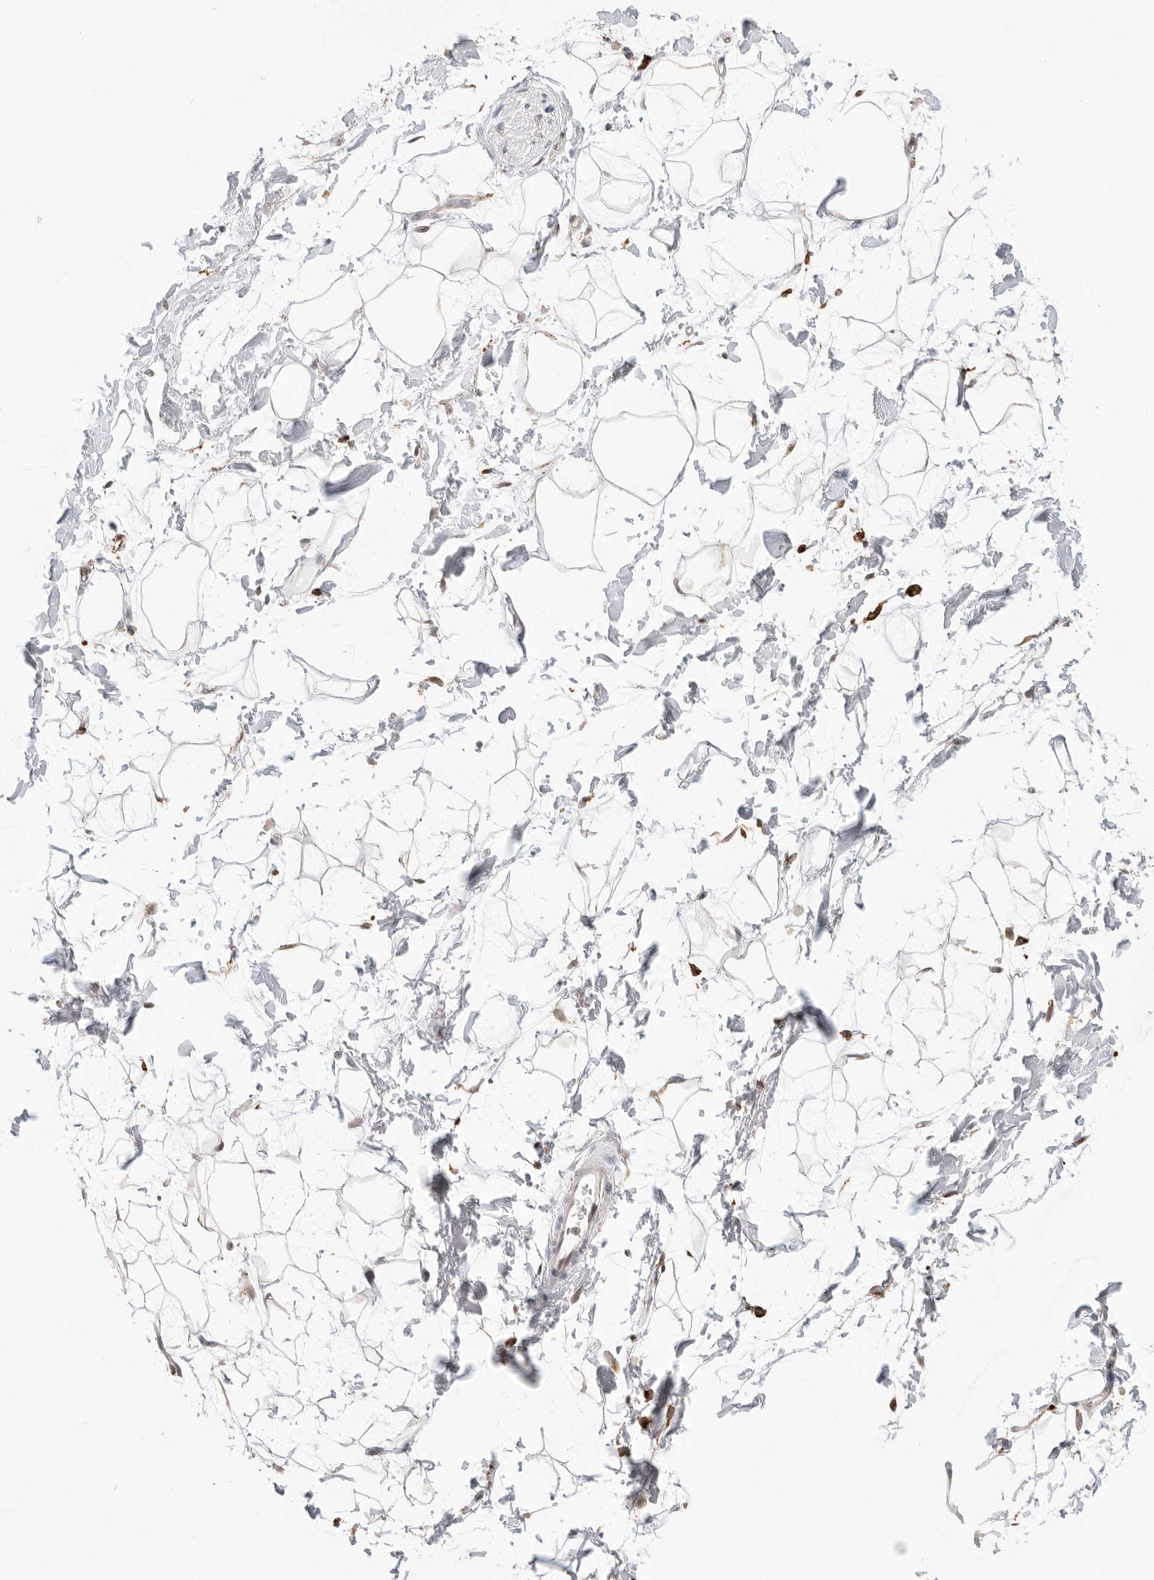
{"staining": {"intensity": "negative", "quantity": "none", "location": "none"}, "tissue": "adipose tissue", "cell_type": "Adipocytes", "image_type": "normal", "snomed": [{"axis": "morphology", "description": "Normal tissue, NOS"}, {"axis": "topography", "description": "Soft tissue"}], "caption": "A high-resolution histopathology image shows immunohistochemistry staining of unremarkable adipose tissue, which shows no significant expression in adipocytes. (DAB (3,3'-diaminobenzidine) IHC with hematoxylin counter stain).", "gene": "GGH", "patient": {"sex": "male", "age": 72}}